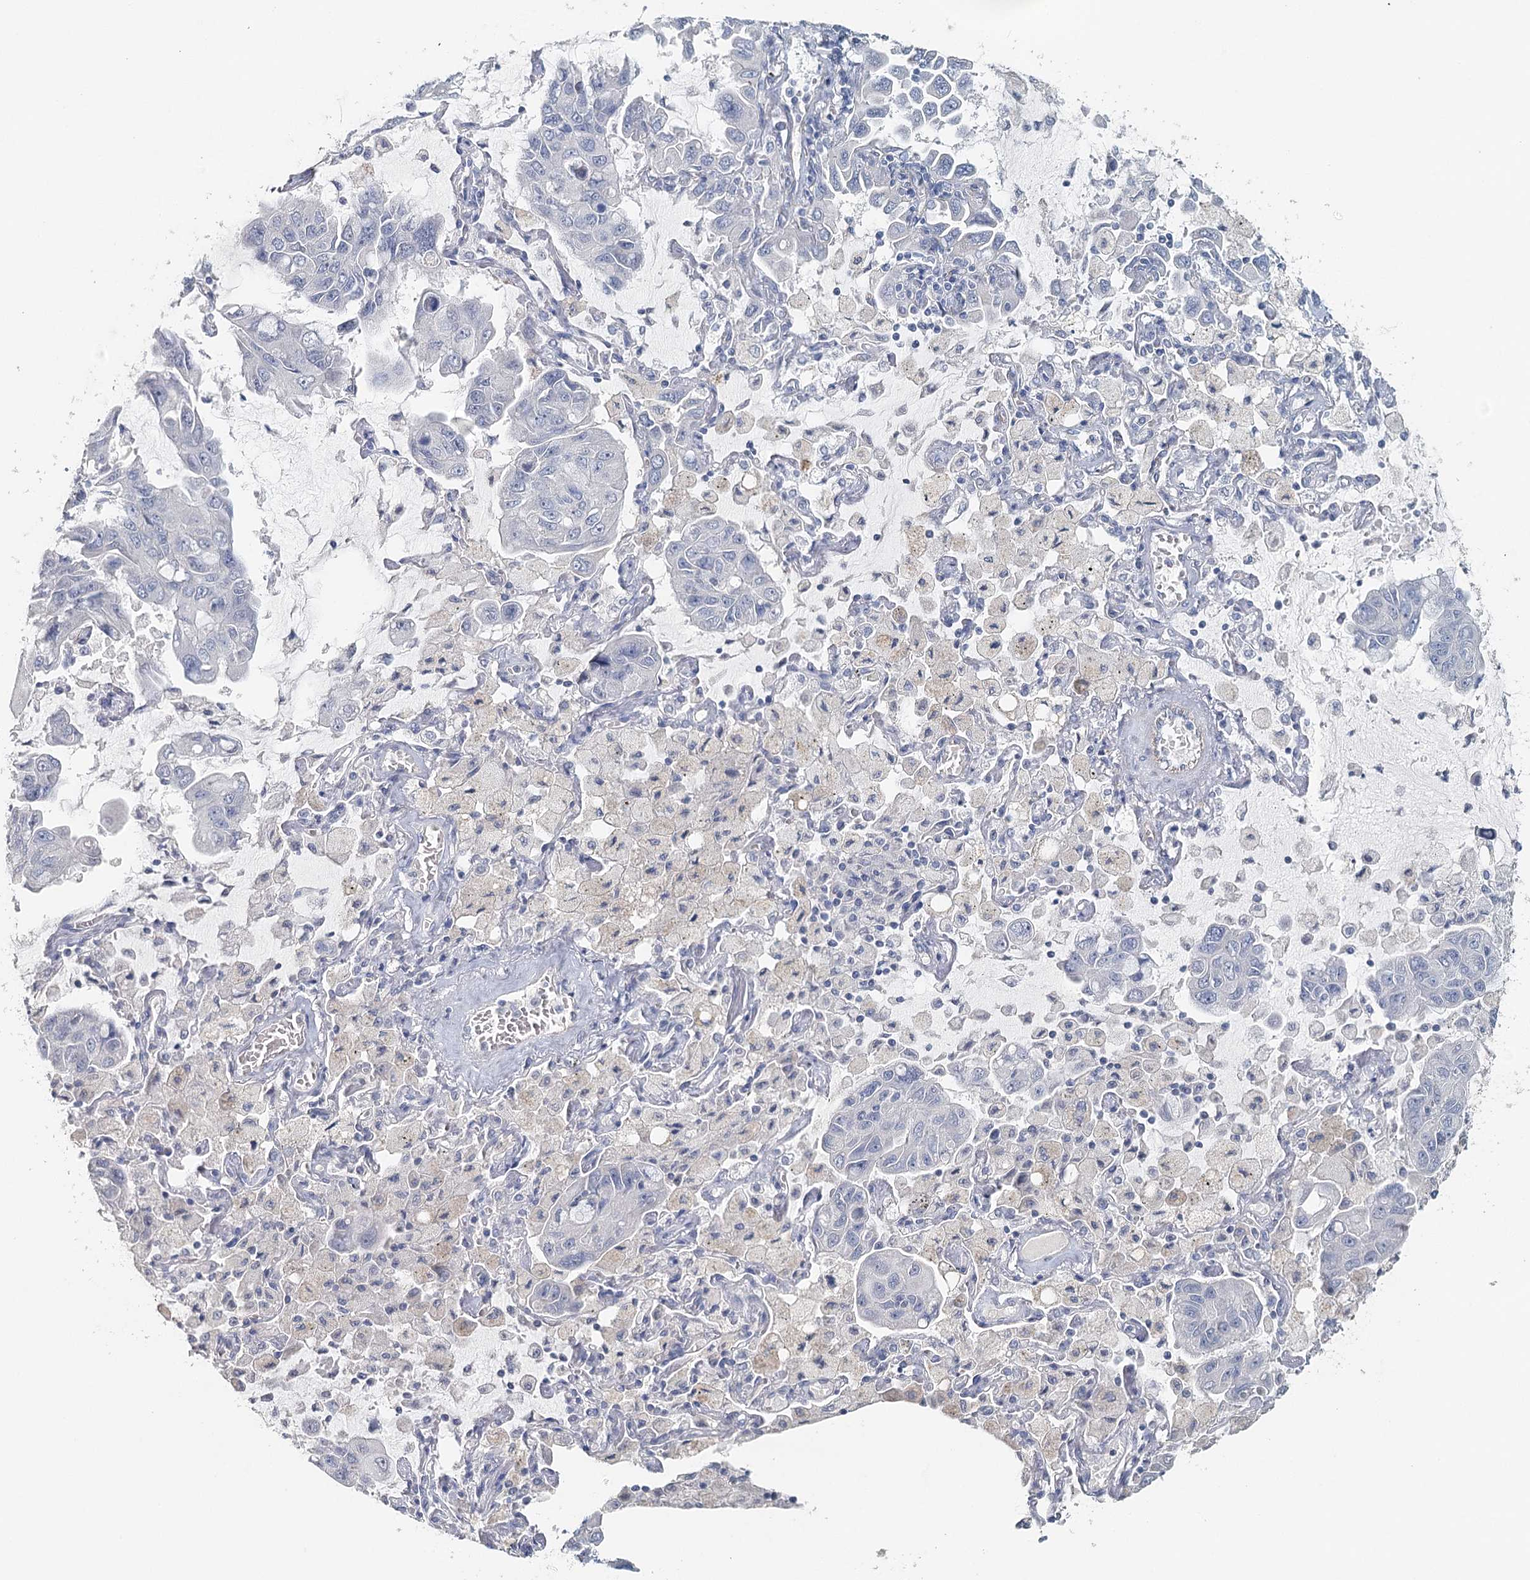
{"staining": {"intensity": "negative", "quantity": "none", "location": "none"}, "tissue": "lung cancer", "cell_type": "Tumor cells", "image_type": "cancer", "snomed": [{"axis": "morphology", "description": "Adenocarcinoma, NOS"}, {"axis": "topography", "description": "Lung"}], "caption": "Immunohistochemistry histopathology image of lung cancer stained for a protein (brown), which shows no positivity in tumor cells.", "gene": "SYNPO", "patient": {"sex": "male", "age": 64}}